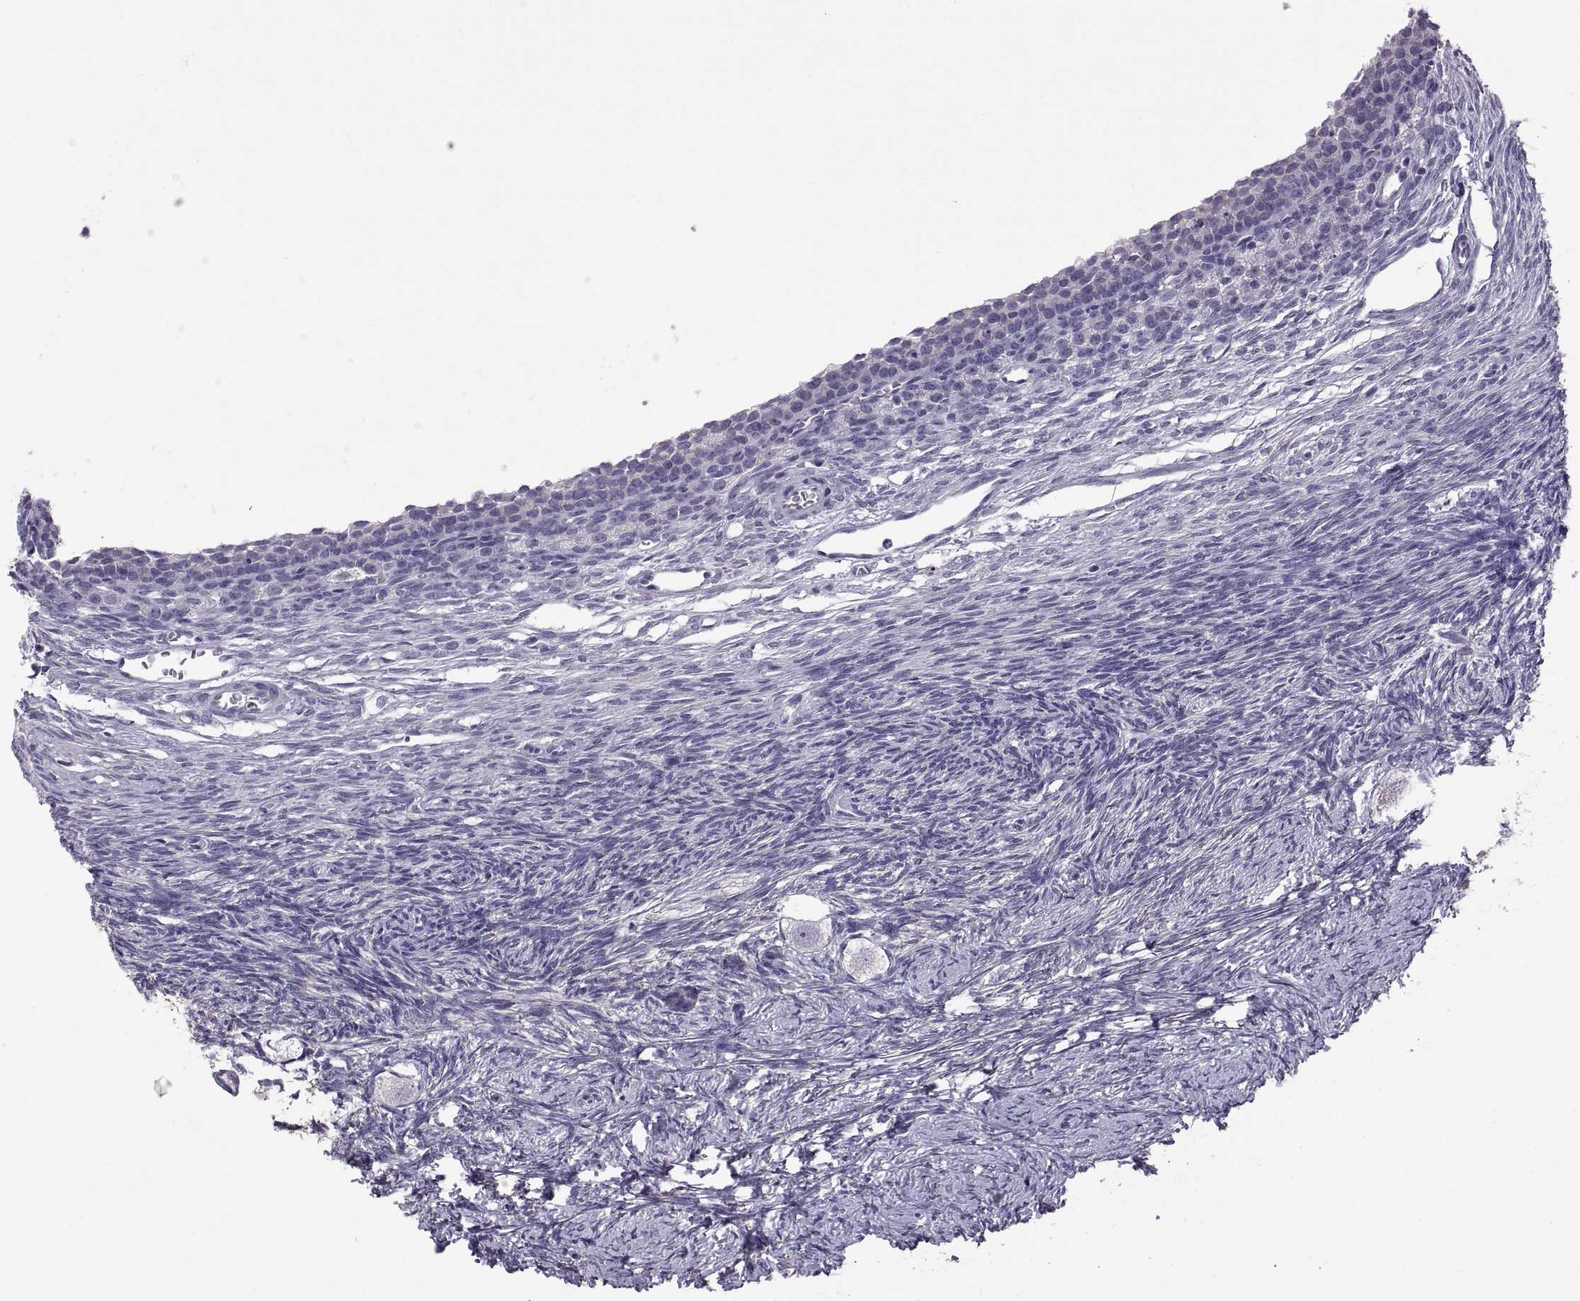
{"staining": {"intensity": "negative", "quantity": "none", "location": "none"}, "tissue": "ovary", "cell_type": "Follicle cells", "image_type": "normal", "snomed": [{"axis": "morphology", "description": "Normal tissue, NOS"}, {"axis": "topography", "description": "Ovary"}], "caption": "Micrograph shows no significant protein staining in follicle cells of benign ovary.", "gene": "MAGEB18", "patient": {"sex": "female", "age": 27}}